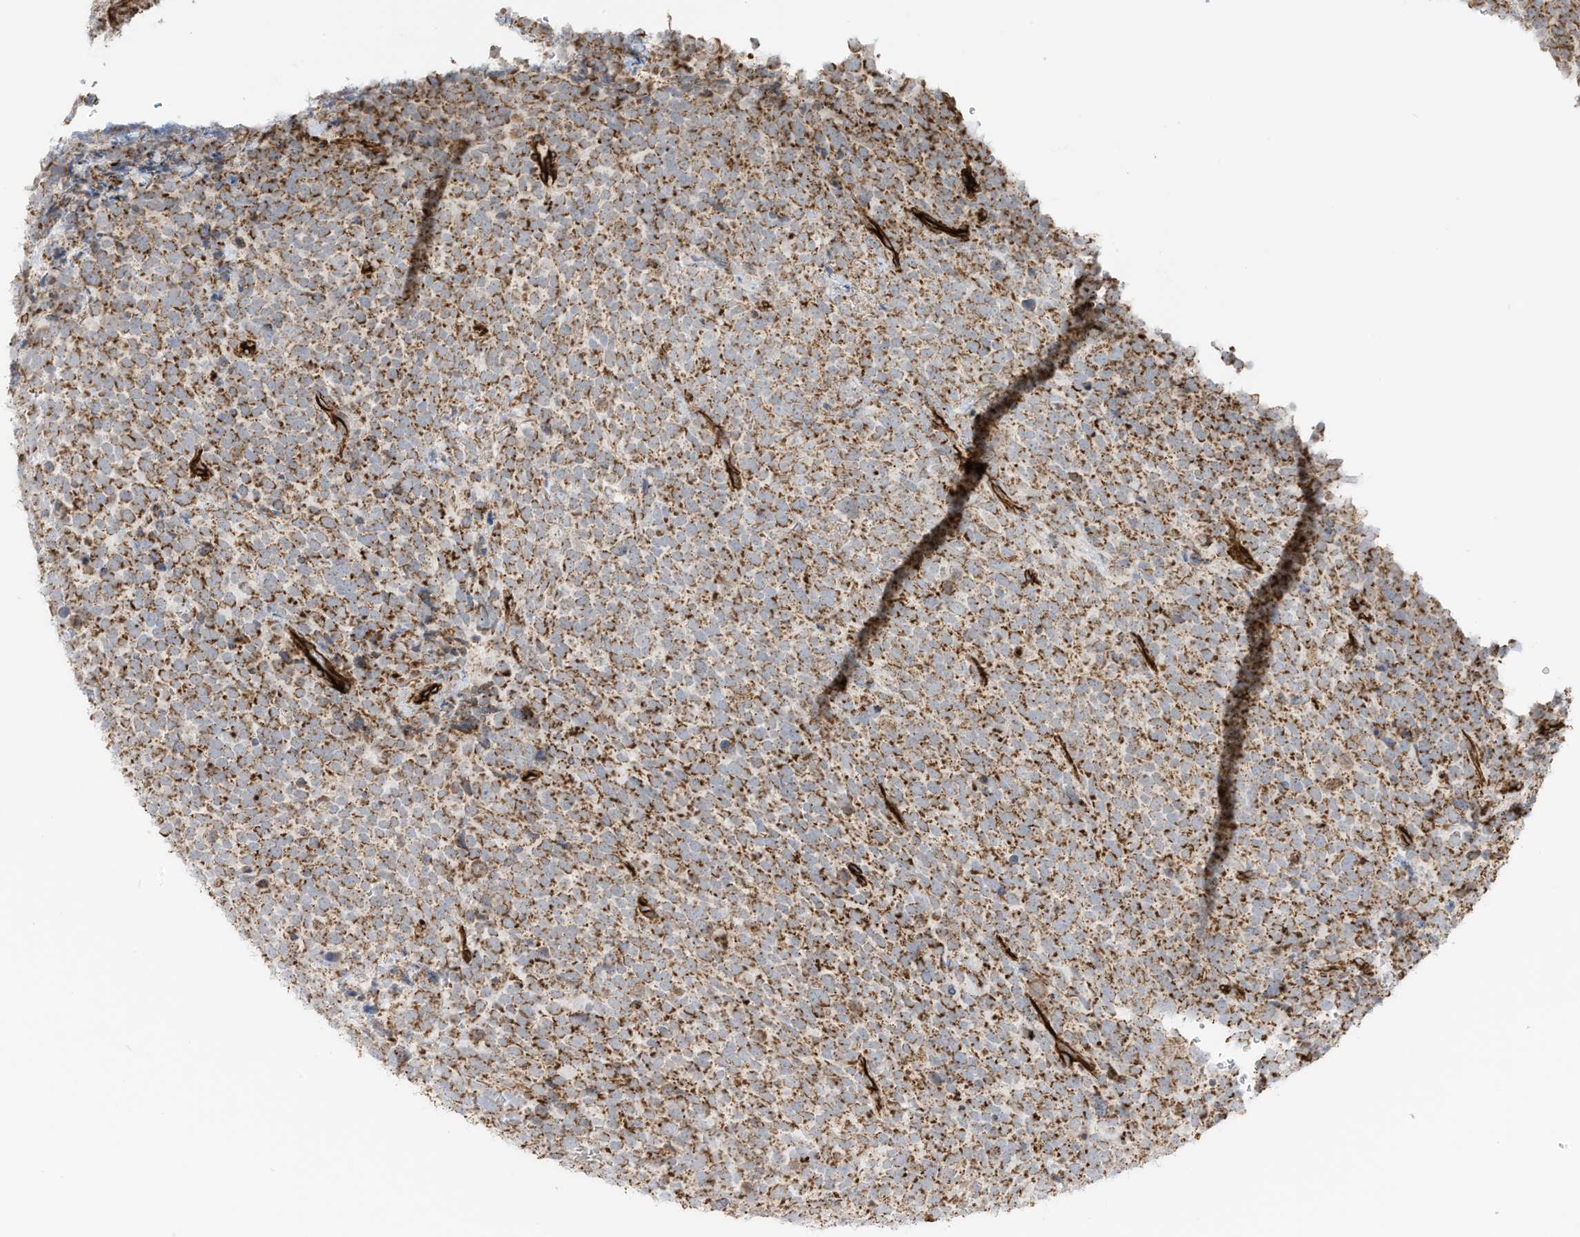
{"staining": {"intensity": "moderate", "quantity": ">75%", "location": "cytoplasmic/membranous"}, "tissue": "urothelial cancer", "cell_type": "Tumor cells", "image_type": "cancer", "snomed": [{"axis": "morphology", "description": "Urothelial carcinoma, High grade"}, {"axis": "topography", "description": "Urinary bladder"}], "caption": "Urothelial carcinoma (high-grade) tissue exhibits moderate cytoplasmic/membranous positivity in approximately >75% of tumor cells", "gene": "ABCB7", "patient": {"sex": "female", "age": 82}}